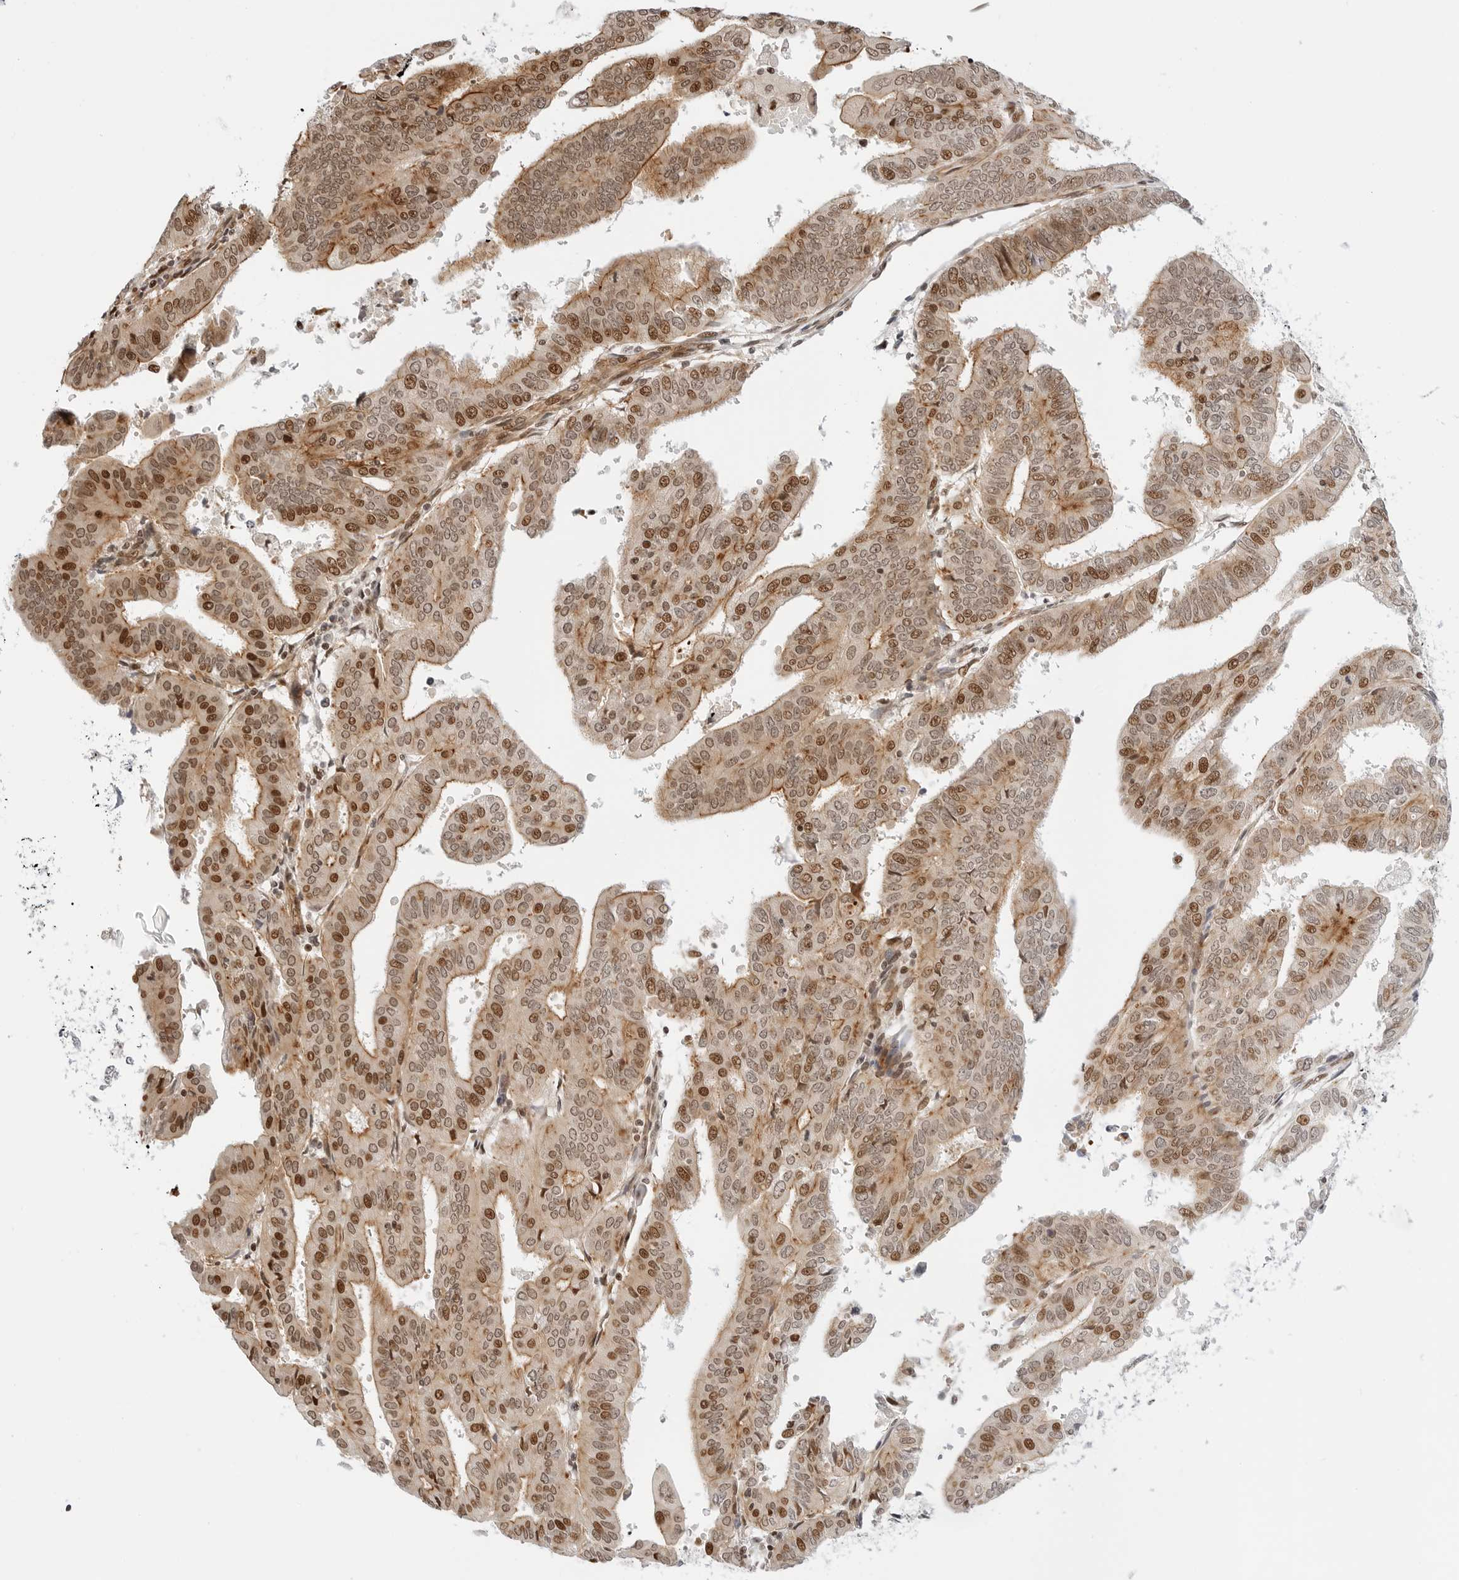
{"staining": {"intensity": "moderate", "quantity": ">75%", "location": "cytoplasmic/membranous,nuclear"}, "tissue": "endometrial cancer", "cell_type": "Tumor cells", "image_type": "cancer", "snomed": [{"axis": "morphology", "description": "Adenocarcinoma, NOS"}, {"axis": "topography", "description": "Uterus"}], "caption": "High-power microscopy captured an immunohistochemistry histopathology image of adenocarcinoma (endometrial), revealing moderate cytoplasmic/membranous and nuclear staining in approximately >75% of tumor cells.", "gene": "ZNF613", "patient": {"sex": "female", "age": 77}}